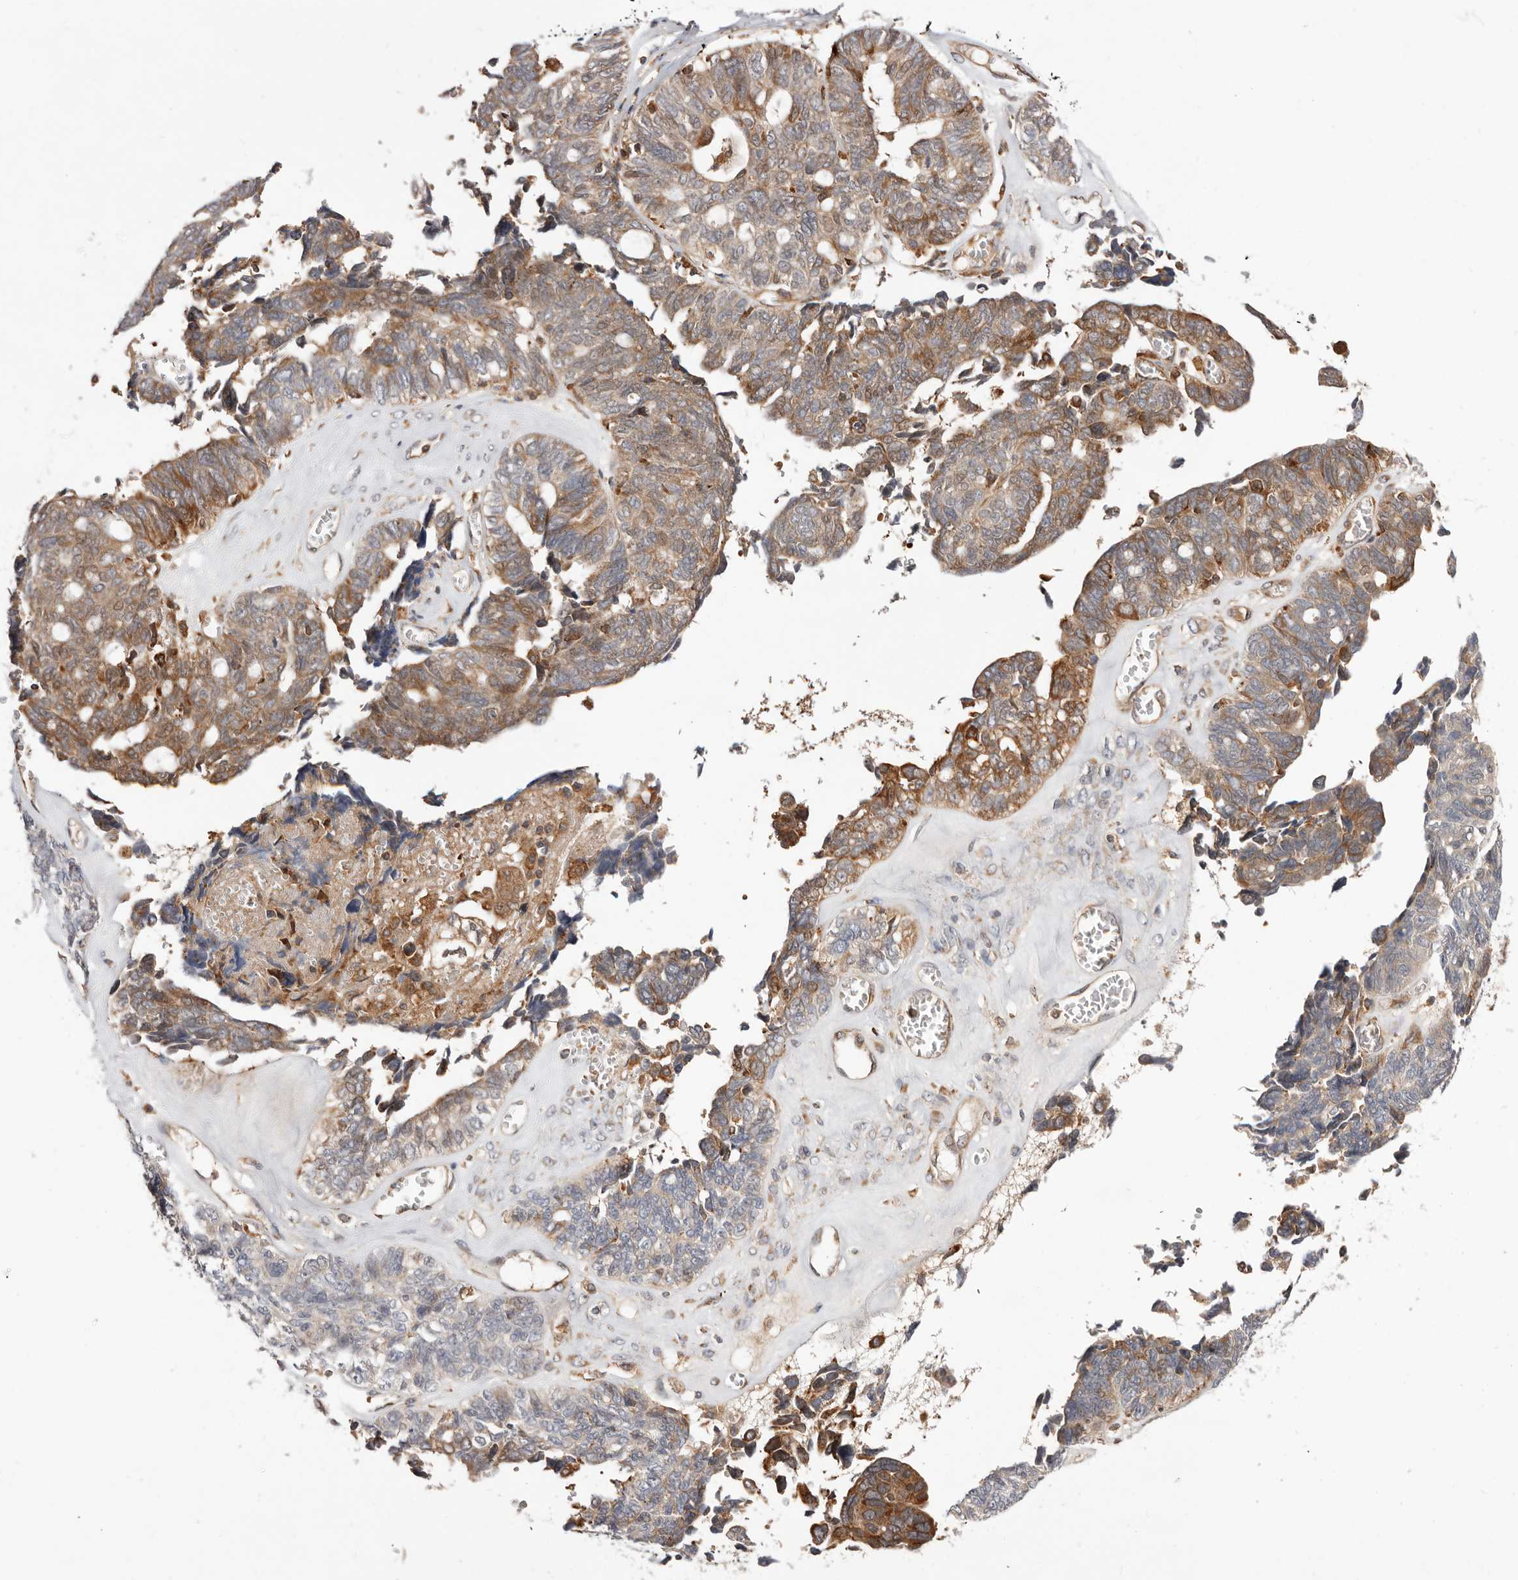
{"staining": {"intensity": "moderate", "quantity": ">75%", "location": "cytoplasmic/membranous"}, "tissue": "ovarian cancer", "cell_type": "Tumor cells", "image_type": "cancer", "snomed": [{"axis": "morphology", "description": "Cystadenocarcinoma, serous, NOS"}, {"axis": "topography", "description": "Ovary"}], "caption": "Immunohistochemical staining of serous cystadenocarcinoma (ovarian) reveals medium levels of moderate cytoplasmic/membranous protein staining in about >75% of tumor cells.", "gene": "RNF213", "patient": {"sex": "female", "age": 79}}